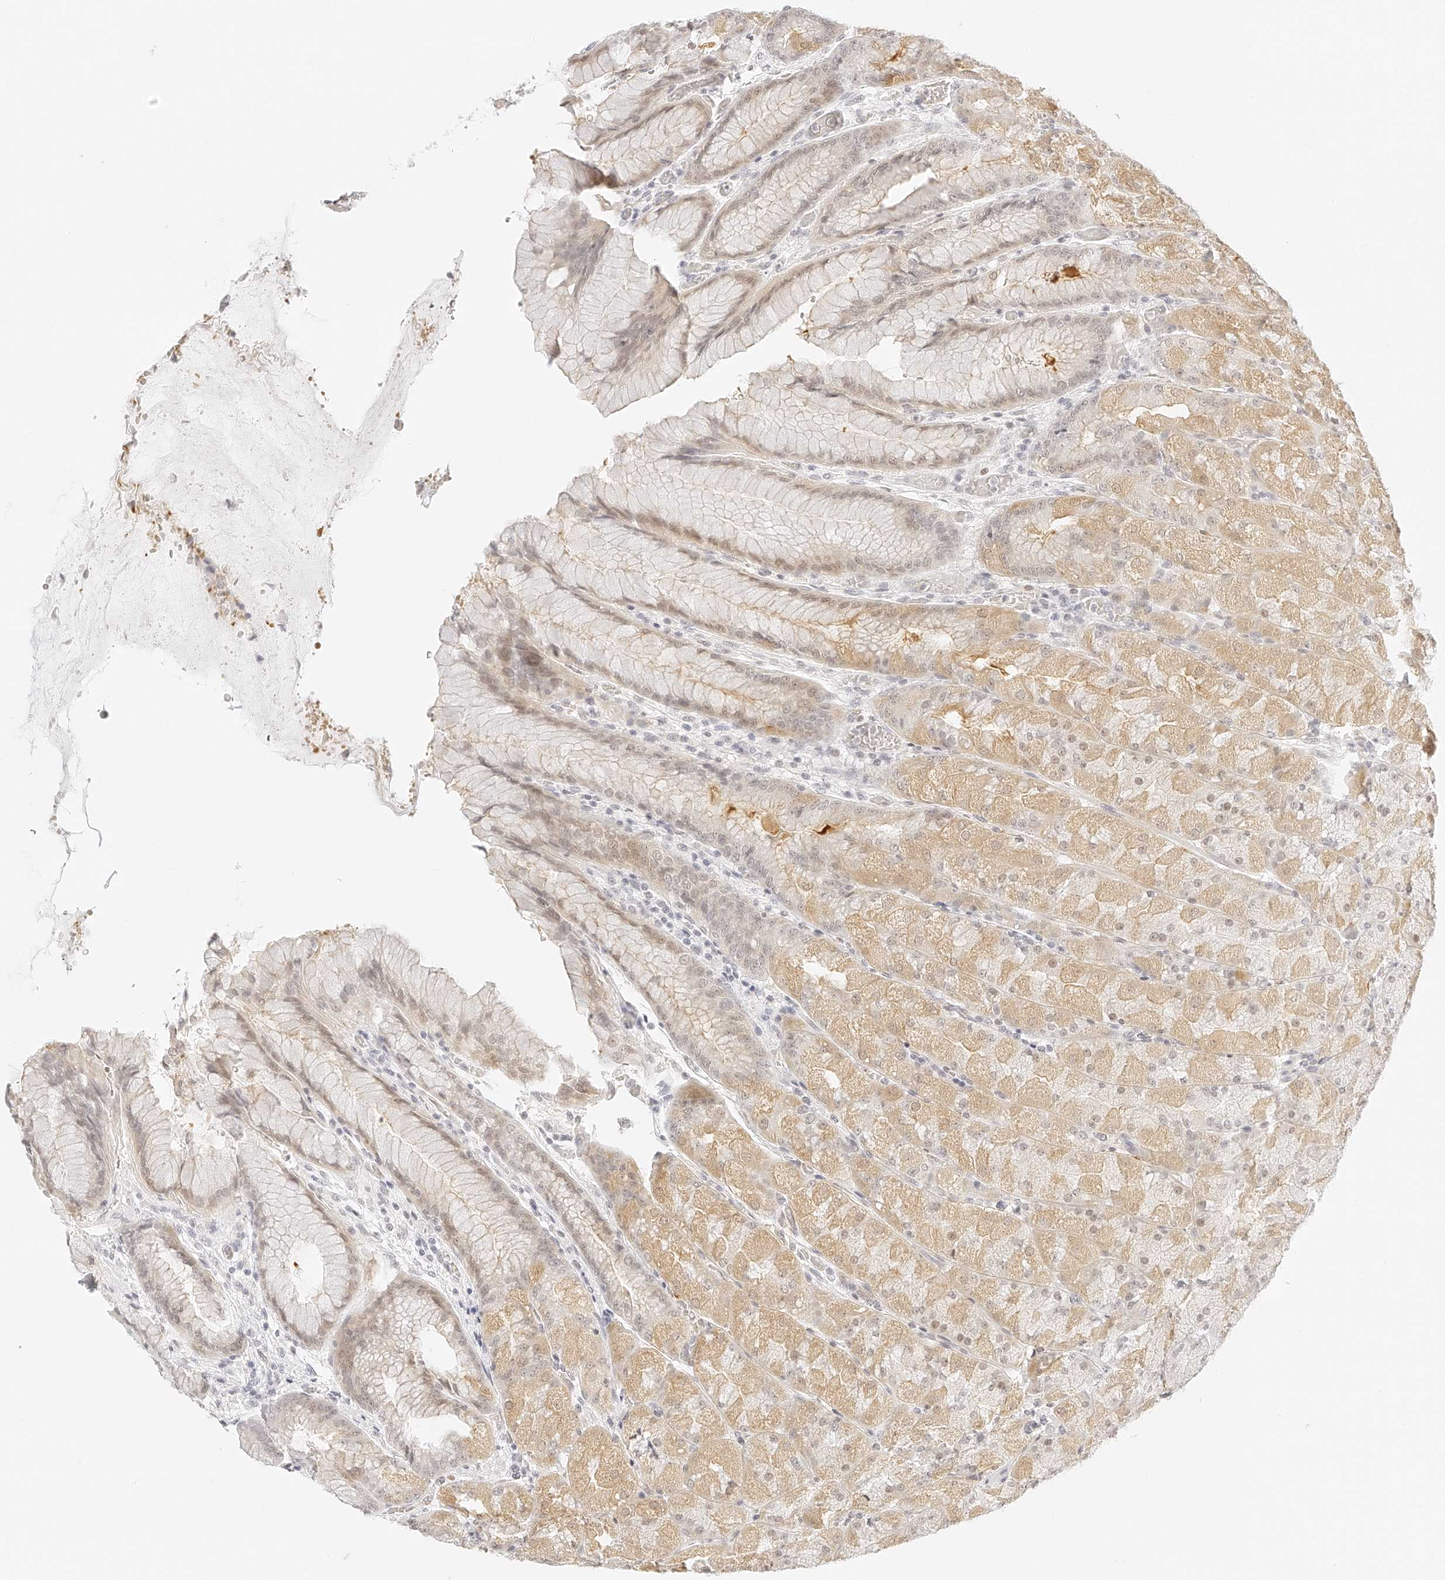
{"staining": {"intensity": "moderate", "quantity": "25%-75%", "location": "cytoplasmic/membranous"}, "tissue": "stomach", "cell_type": "Glandular cells", "image_type": "normal", "snomed": [{"axis": "morphology", "description": "Normal tissue, NOS"}, {"axis": "topography", "description": "Stomach, upper"}, {"axis": "topography", "description": "Stomach"}], "caption": "Protein staining displays moderate cytoplasmic/membranous positivity in about 25%-75% of glandular cells in benign stomach.", "gene": "ZFP69", "patient": {"sex": "male", "age": 48}}